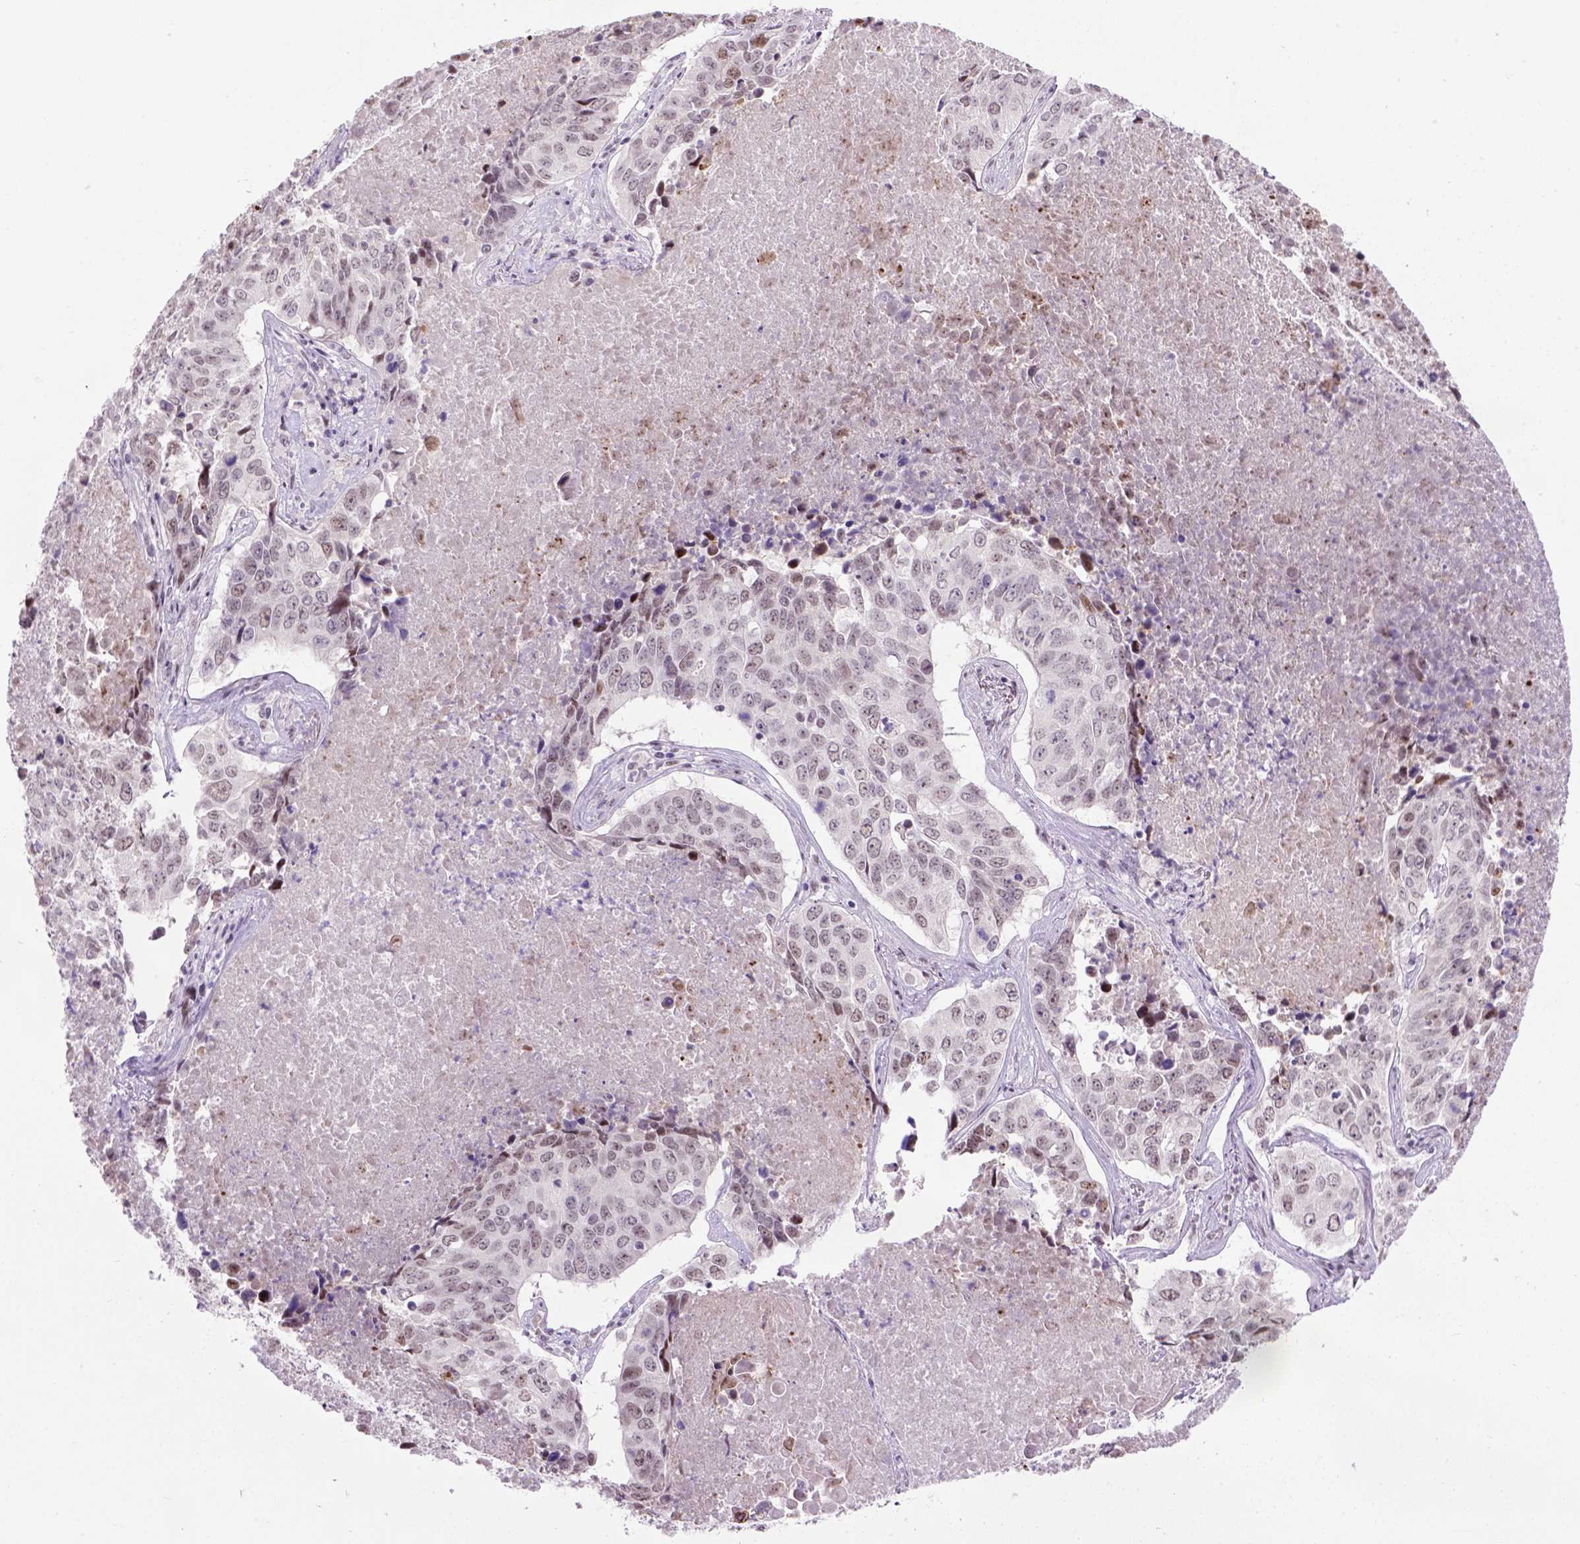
{"staining": {"intensity": "weak", "quantity": "25%-75%", "location": "nuclear"}, "tissue": "lung cancer", "cell_type": "Tumor cells", "image_type": "cancer", "snomed": [{"axis": "morphology", "description": "Normal tissue, NOS"}, {"axis": "morphology", "description": "Squamous cell carcinoma, NOS"}, {"axis": "topography", "description": "Bronchus"}, {"axis": "topography", "description": "Lung"}], "caption": "Squamous cell carcinoma (lung) tissue shows weak nuclear expression in approximately 25%-75% of tumor cells, visualized by immunohistochemistry.", "gene": "TBPL1", "patient": {"sex": "male", "age": 64}}